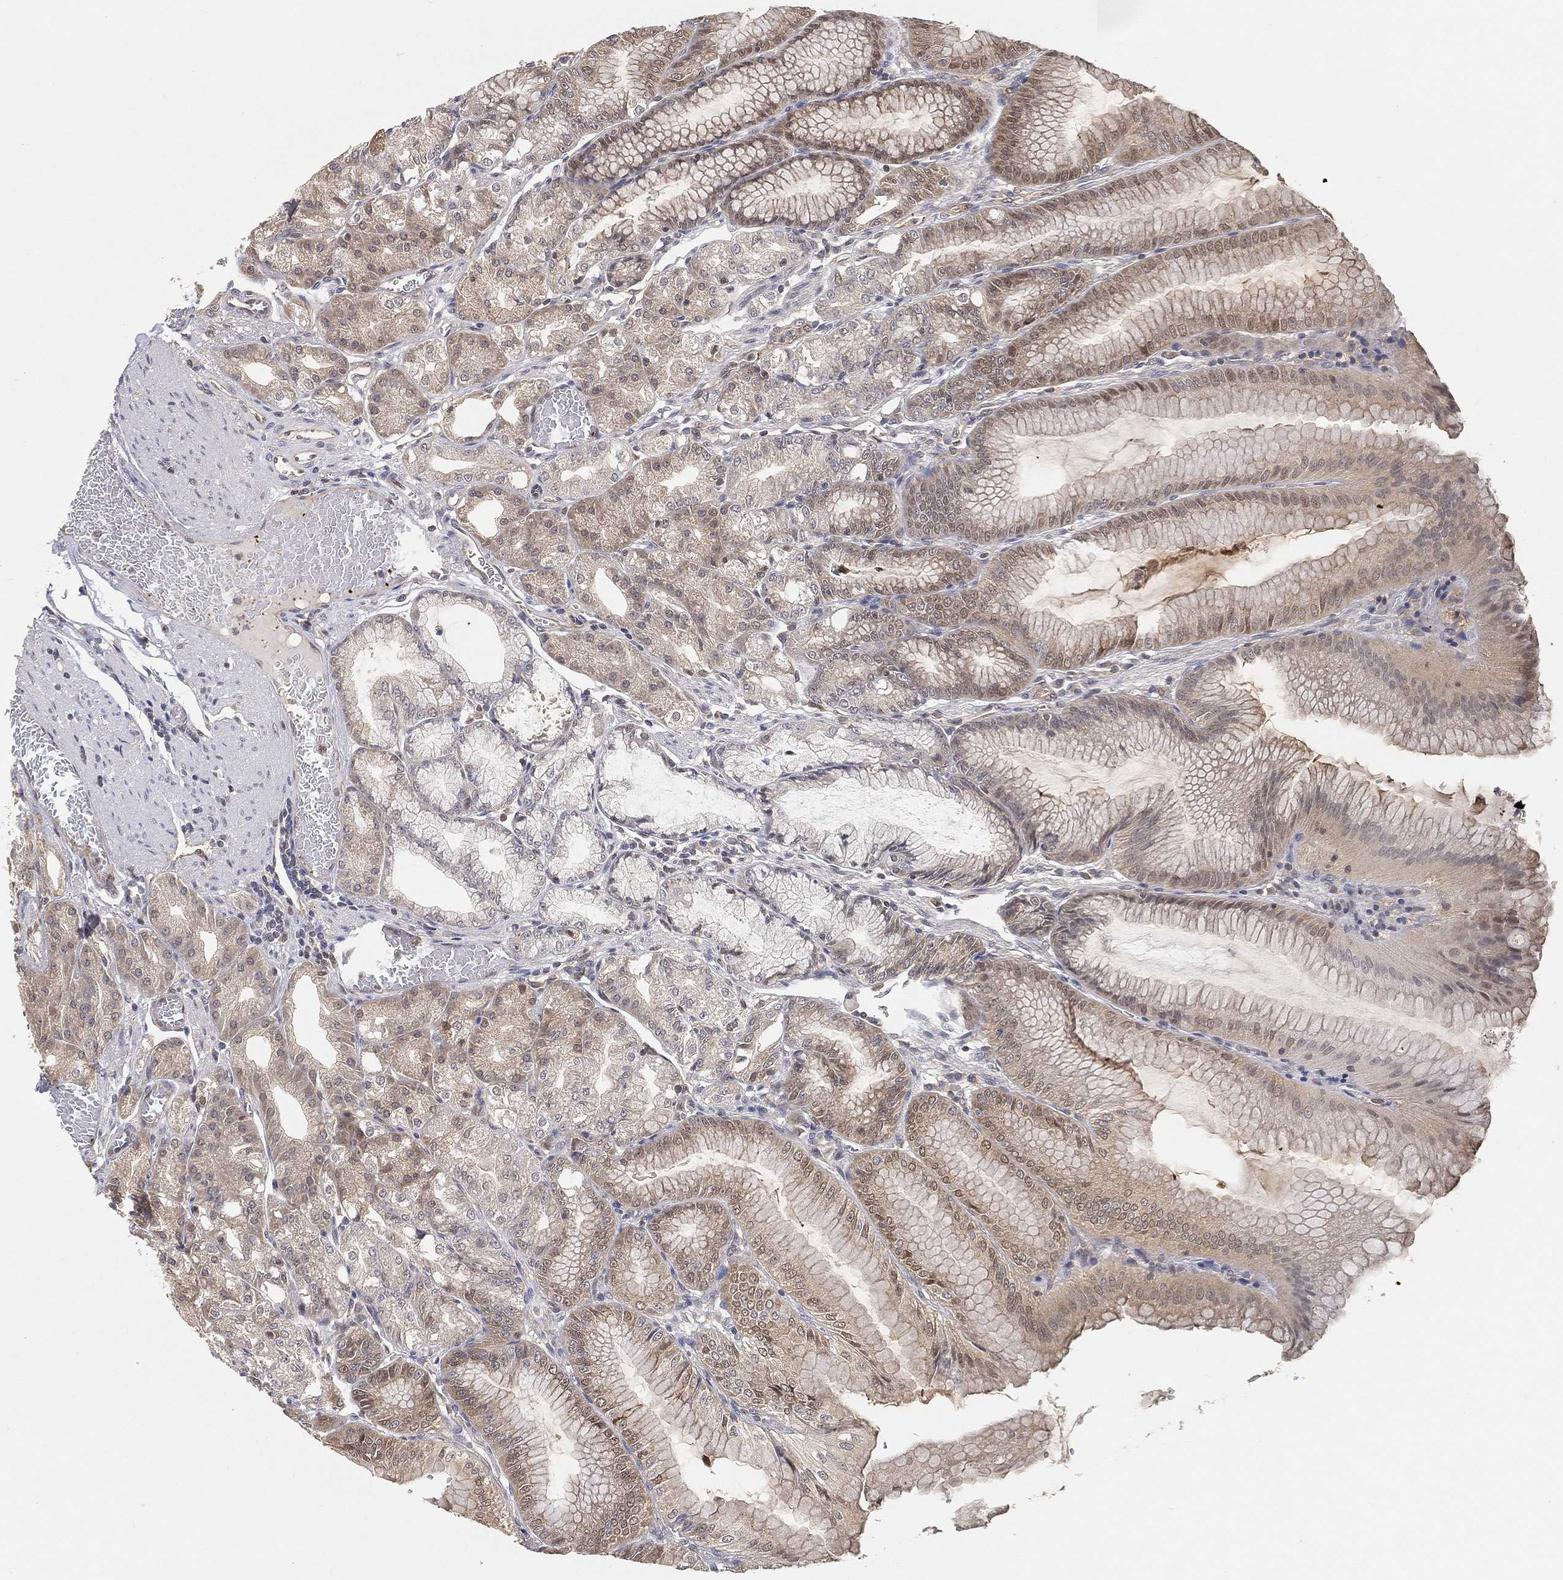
{"staining": {"intensity": "weak", "quantity": "<25%", "location": "cytoplasmic/membranous,nuclear"}, "tissue": "stomach", "cell_type": "Glandular cells", "image_type": "normal", "snomed": [{"axis": "morphology", "description": "Normal tissue, NOS"}, {"axis": "topography", "description": "Stomach"}], "caption": "IHC histopathology image of benign stomach: human stomach stained with DAB exhibits no significant protein positivity in glandular cells. The staining is performed using DAB brown chromogen with nuclei counter-stained in using hematoxylin.", "gene": "MAPK1", "patient": {"sex": "male", "age": 71}}